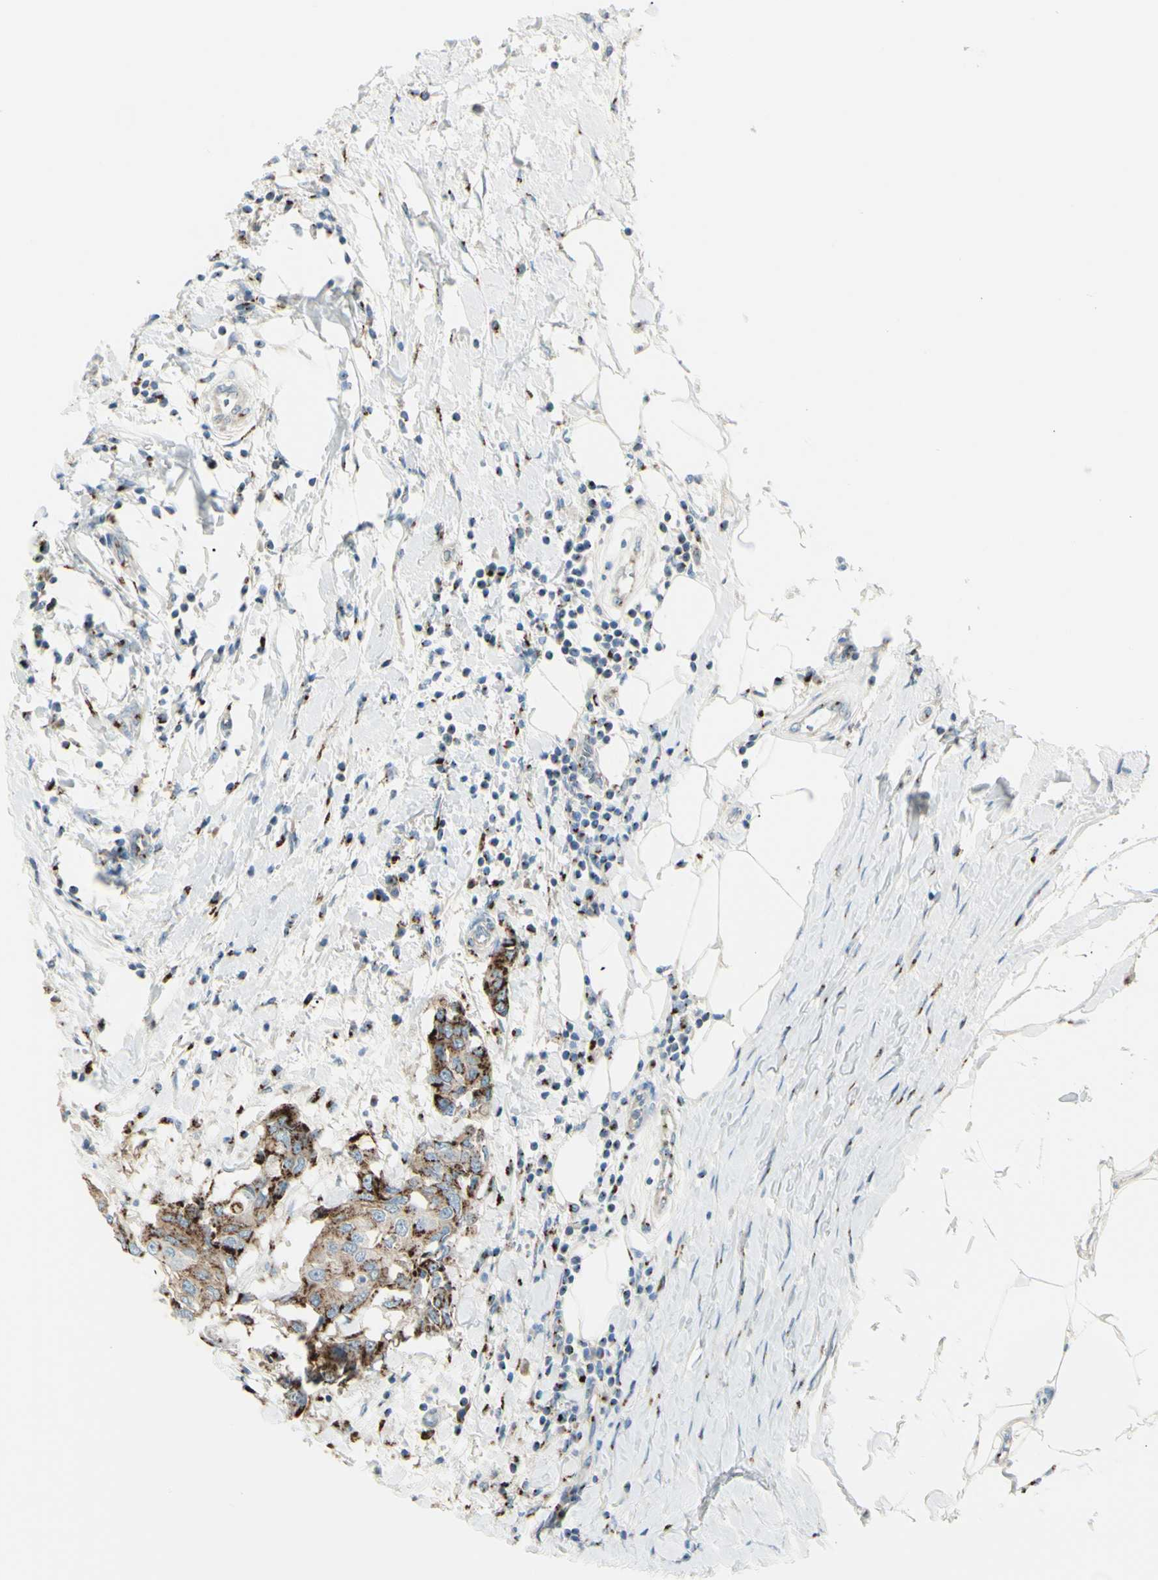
{"staining": {"intensity": "moderate", "quantity": ">75%", "location": "cytoplasmic/membranous"}, "tissue": "breast cancer", "cell_type": "Tumor cells", "image_type": "cancer", "snomed": [{"axis": "morphology", "description": "Duct carcinoma"}, {"axis": "topography", "description": "Breast"}], "caption": "Immunohistochemical staining of human breast invasive ductal carcinoma shows medium levels of moderate cytoplasmic/membranous protein expression in about >75% of tumor cells.", "gene": "B4GALT1", "patient": {"sex": "female", "age": 27}}